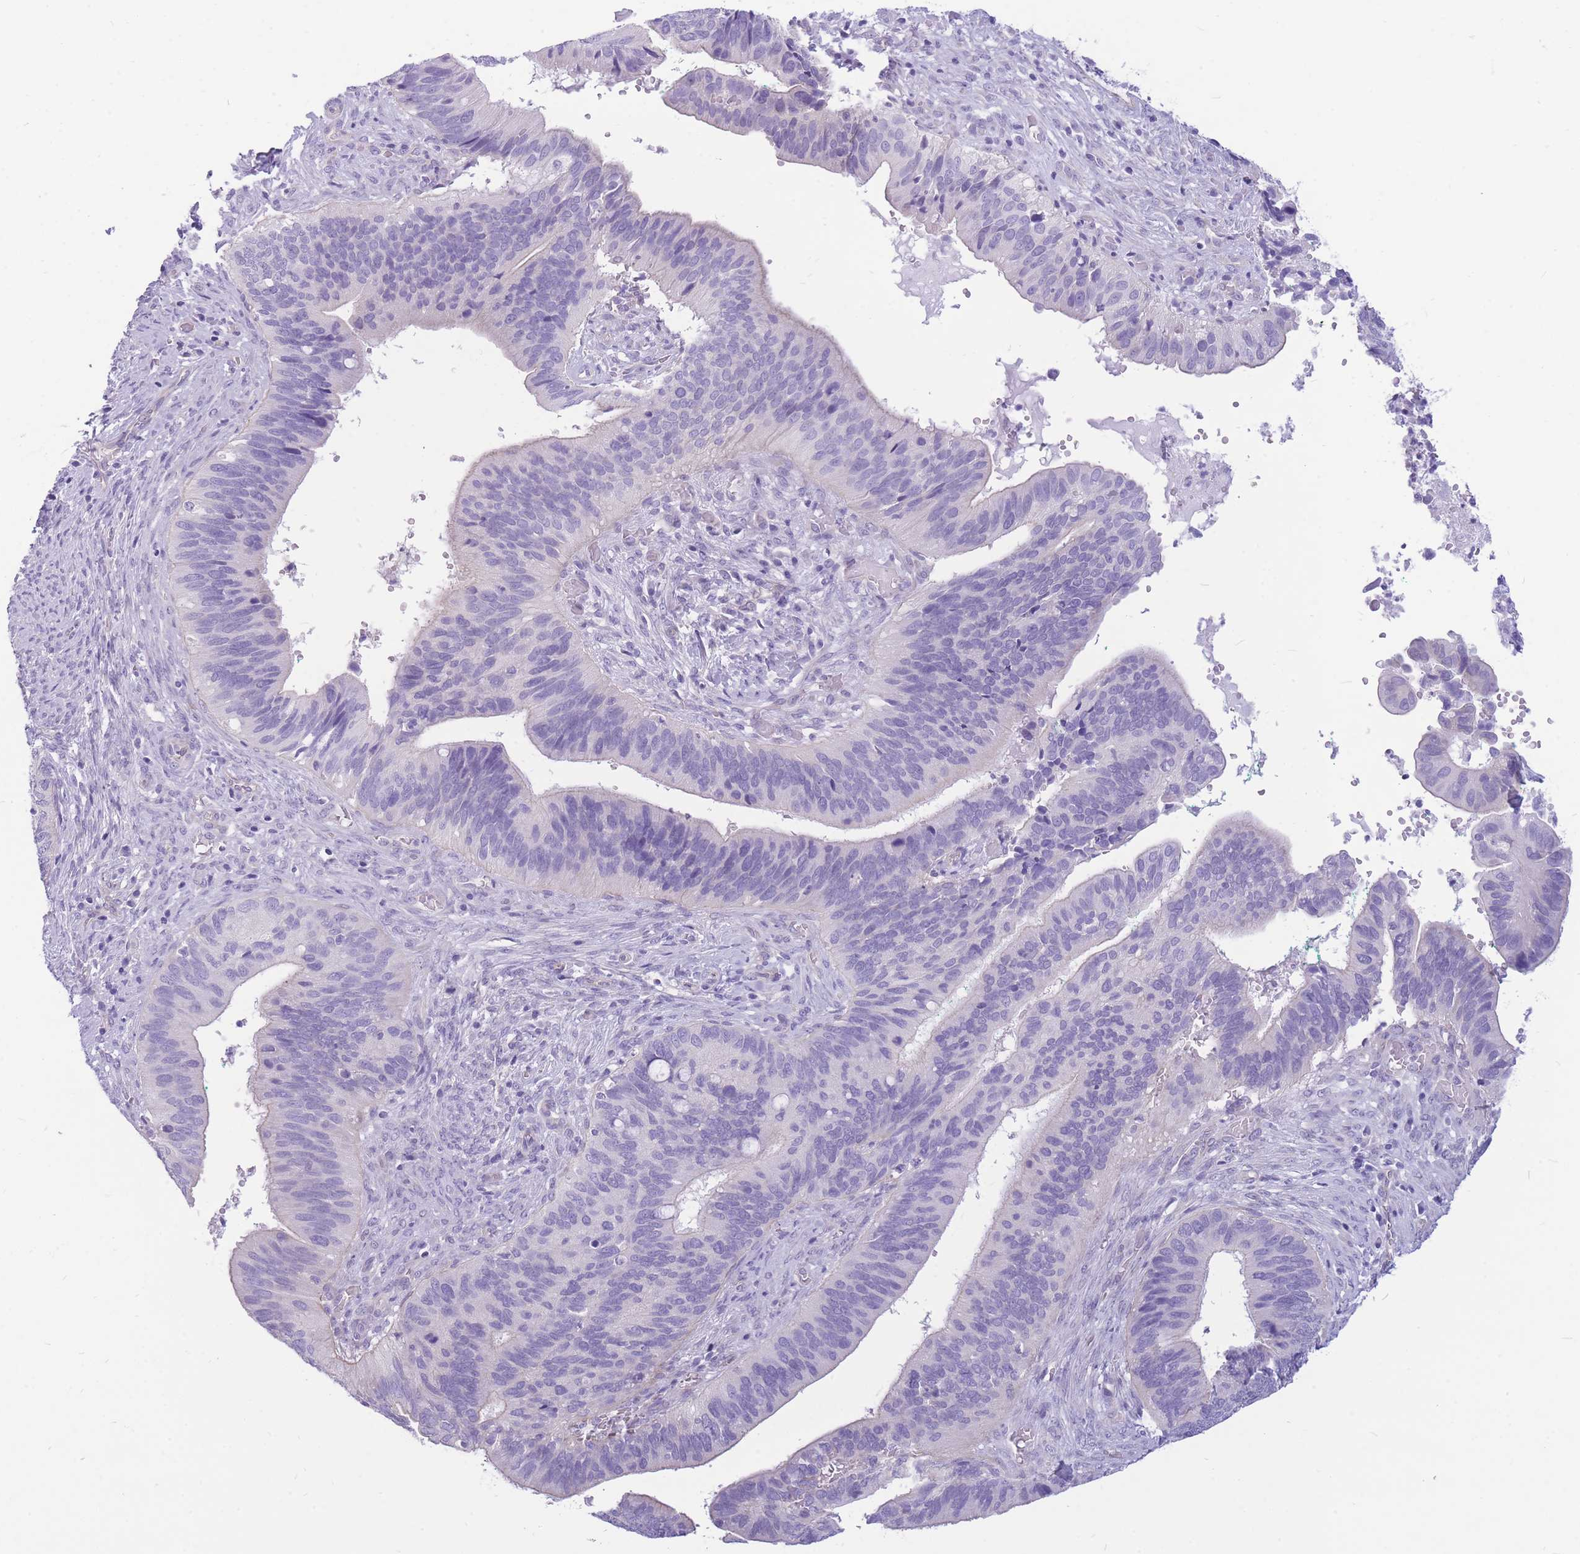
{"staining": {"intensity": "negative", "quantity": "none", "location": "none"}, "tissue": "cervical cancer", "cell_type": "Tumor cells", "image_type": "cancer", "snomed": [{"axis": "morphology", "description": "Adenocarcinoma, NOS"}, {"axis": "topography", "description": "Cervix"}], "caption": "Immunohistochemical staining of human cervical cancer reveals no significant positivity in tumor cells.", "gene": "ZNF311", "patient": {"sex": "female", "age": 42}}